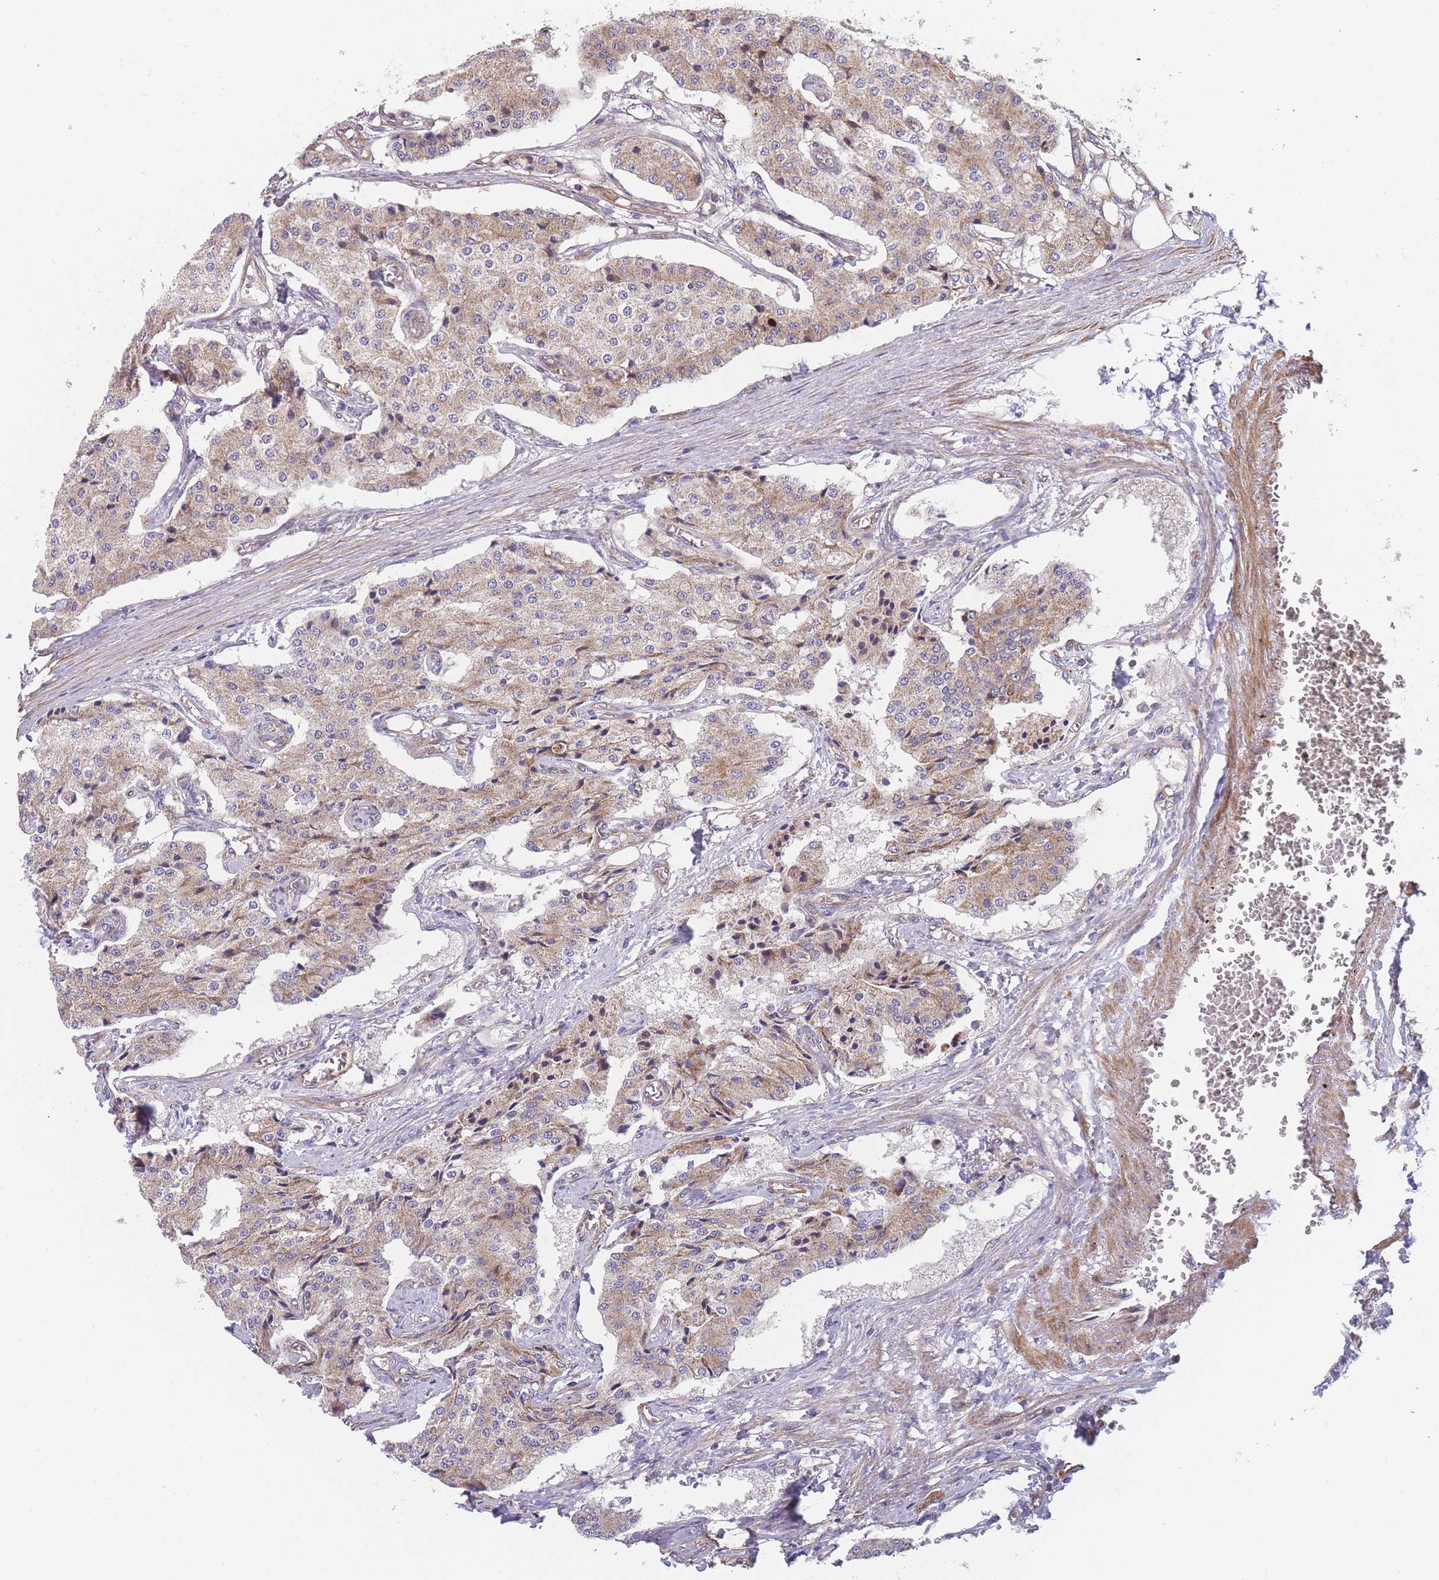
{"staining": {"intensity": "weak", "quantity": ">75%", "location": "cytoplasmic/membranous"}, "tissue": "carcinoid", "cell_type": "Tumor cells", "image_type": "cancer", "snomed": [{"axis": "morphology", "description": "Carcinoid, malignant, NOS"}, {"axis": "topography", "description": "Colon"}], "caption": "Protein staining of carcinoid tissue exhibits weak cytoplasmic/membranous staining in approximately >75% of tumor cells.", "gene": "MTRES1", "patient": {"sex": "female", "age": 52}}